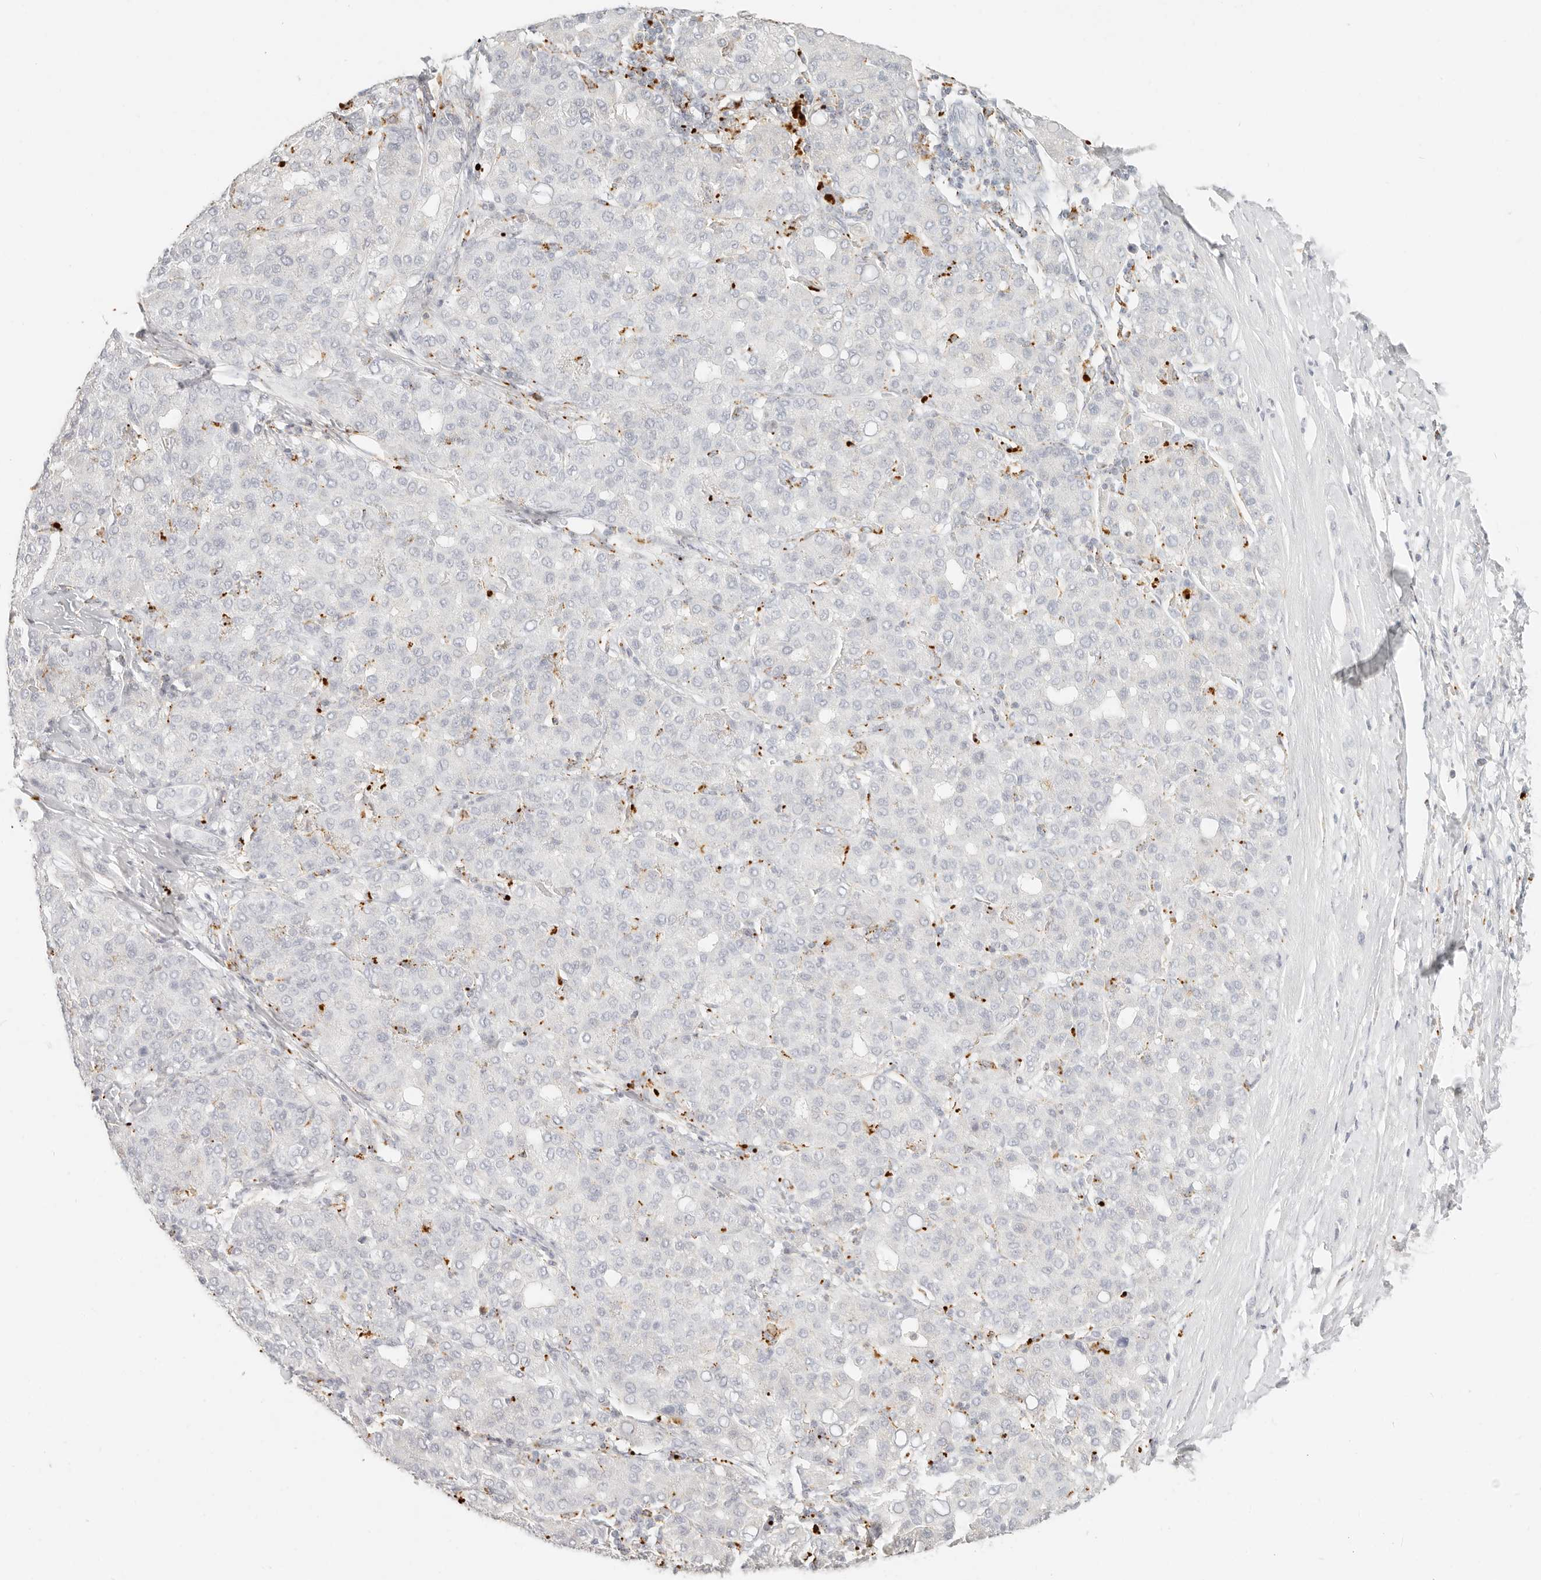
{"staining": {"intensity": "negative", "quantity": "none", "location": "none"}, "tissue": "liver cancer", "cell_type": "Tumor cells", "image_type": "cancer", "snomed": [{"axis": "morphology", "description": "Carcinoma, Hepatocellular, NOS"}, {"axis": "topography", "description": "Liver"}], "caption": "An image of human liver hepatocellular carcinoma is negative for staining in tumor cells.", "gene": "RNASET2", "patient": {"sex": "male", "age": 65}}